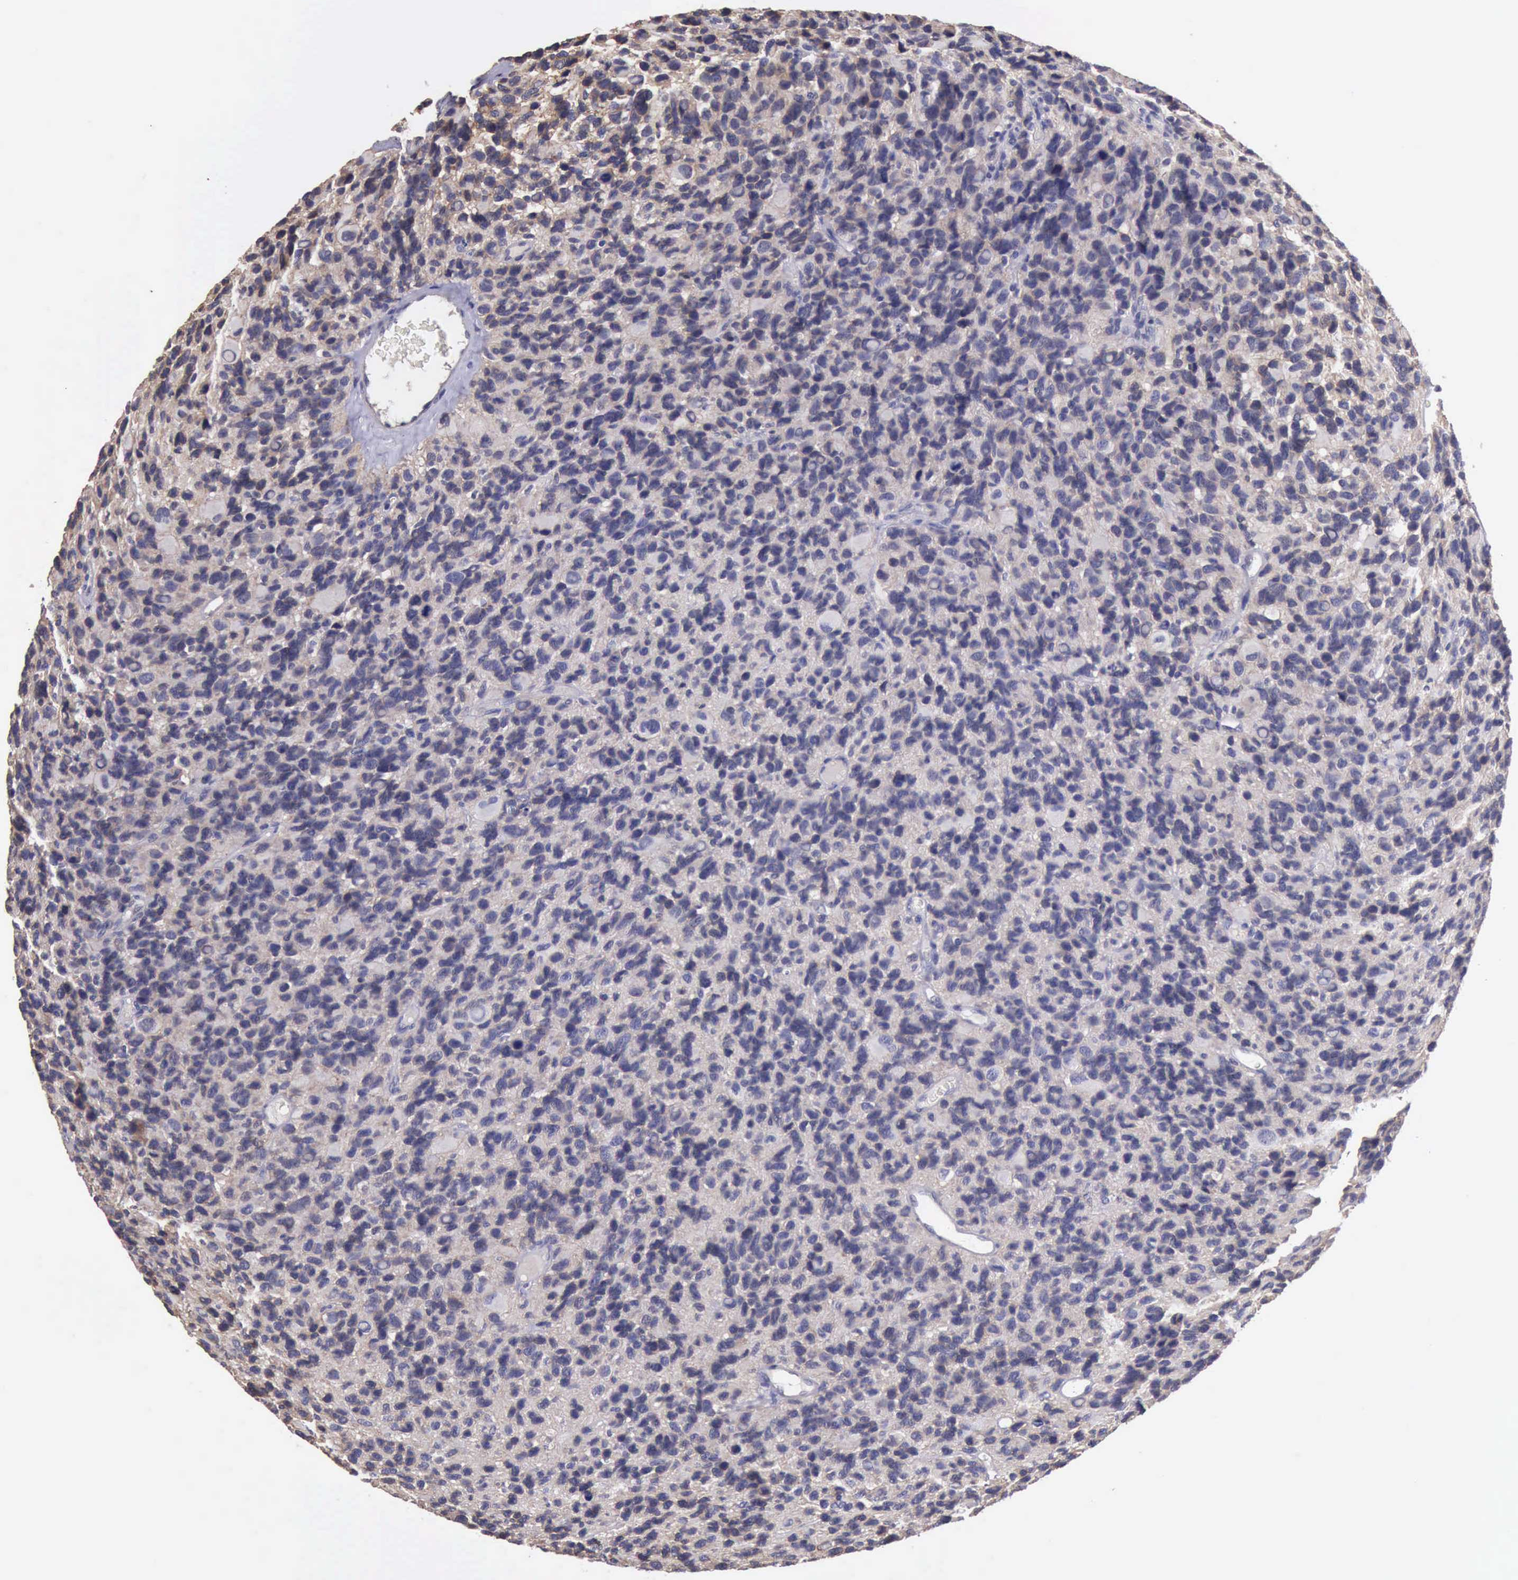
{"staining": {"intensity": "negative", "quantity": "none", "location": "none"}, "tissue": "glioma", "cell_type": "Tumor cells", "image_type": "cancer", "snomed": [{"axis": "morphology", "description": "Glioma, malignant, High grade"}, {"axis": "topography", "description": "Brain"}], "caption": "Glioma stained for a protein using immunohistochemistry (IHC) displays no positivity tumor cells.", "gene": "KCND1", "patient": {"sex": "male", "age": 77}}